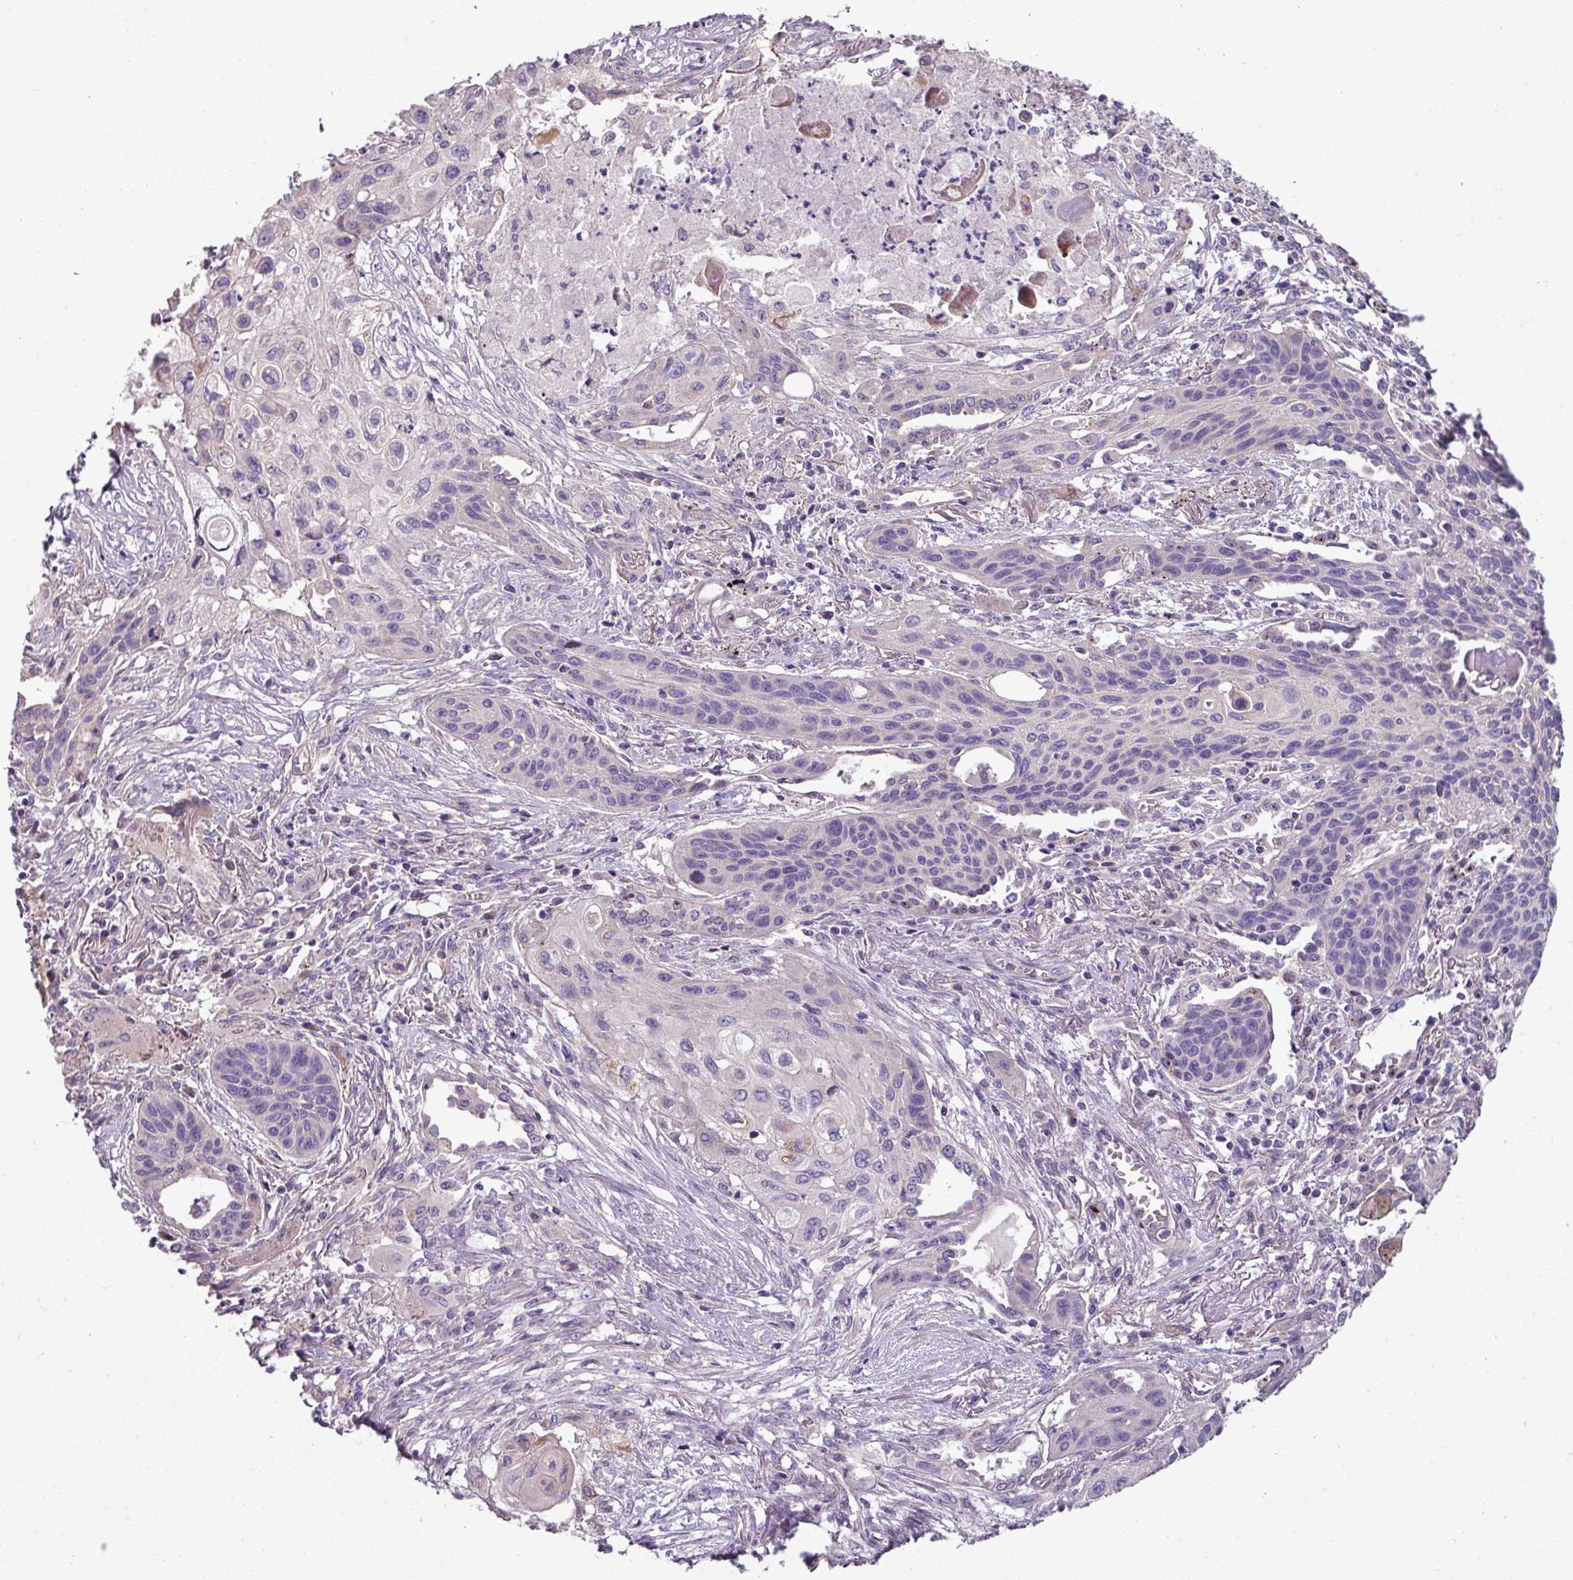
{"staining": {"intensity": "negative", "quantity": "none", "location": "none"}, "tissue": "lung cancer", "cell_type": "Tumor cells", "image_type": "cancer", "snomed": [{"axis": "morphology", "description": "Squamous cell carcinoma, NOS"}, {"axis": "topography", "description": "Lung"}], "caption": "DAB immunohistochemical staining of human lung cancer (squamous cell carcinoma) exhibits no significant staining in tumor cells. Brightfield microscopy of IHC stained with DAB (3,3'-diaminobenzidine) (brown) and hematoxylin (blue), captured at high magnification.", "gene": "LRRC9", "patient": {"sex": "male", "age": 71}}